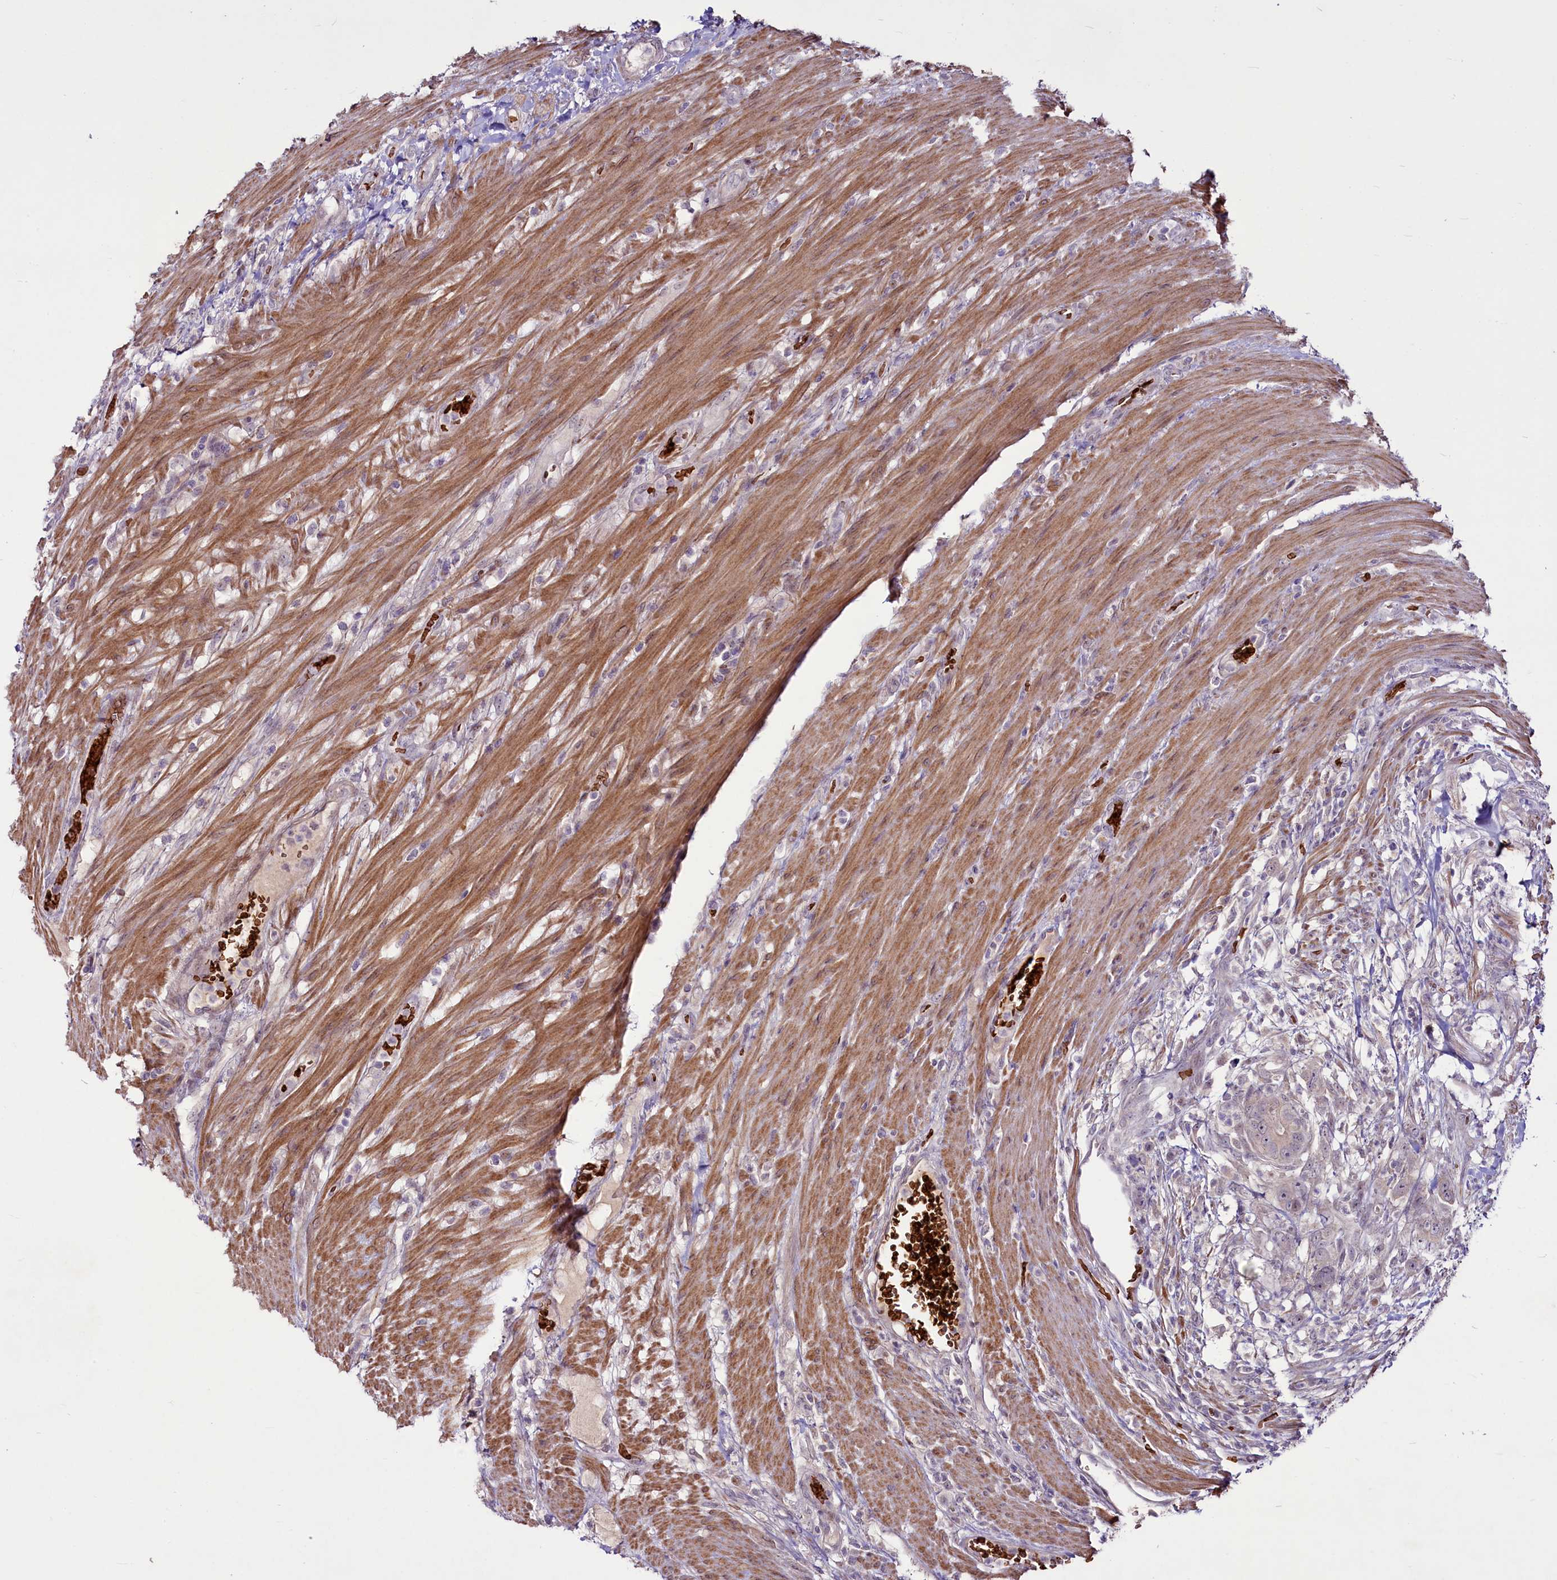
{"staining": {"intensity": "negative", "quantity": "none", "location": "none"}, "tissue": "colorectal cancer", "cell_type": "Tumor cells", "image_type": "cancer", "snomed": [{"axis": "morphology", "description": "Adenocarcinoma, NOS"}, {"axis": "topography", "description": "Colon"}], "caption": "High power microscopy image of an immunohistochemistry (IHC) histopathology image of colorectal adenocarcinoma, revealing no significant expression in tumor cells.", "gene": "SUSD3", "patient": {"sex": "male", "age": 84}}